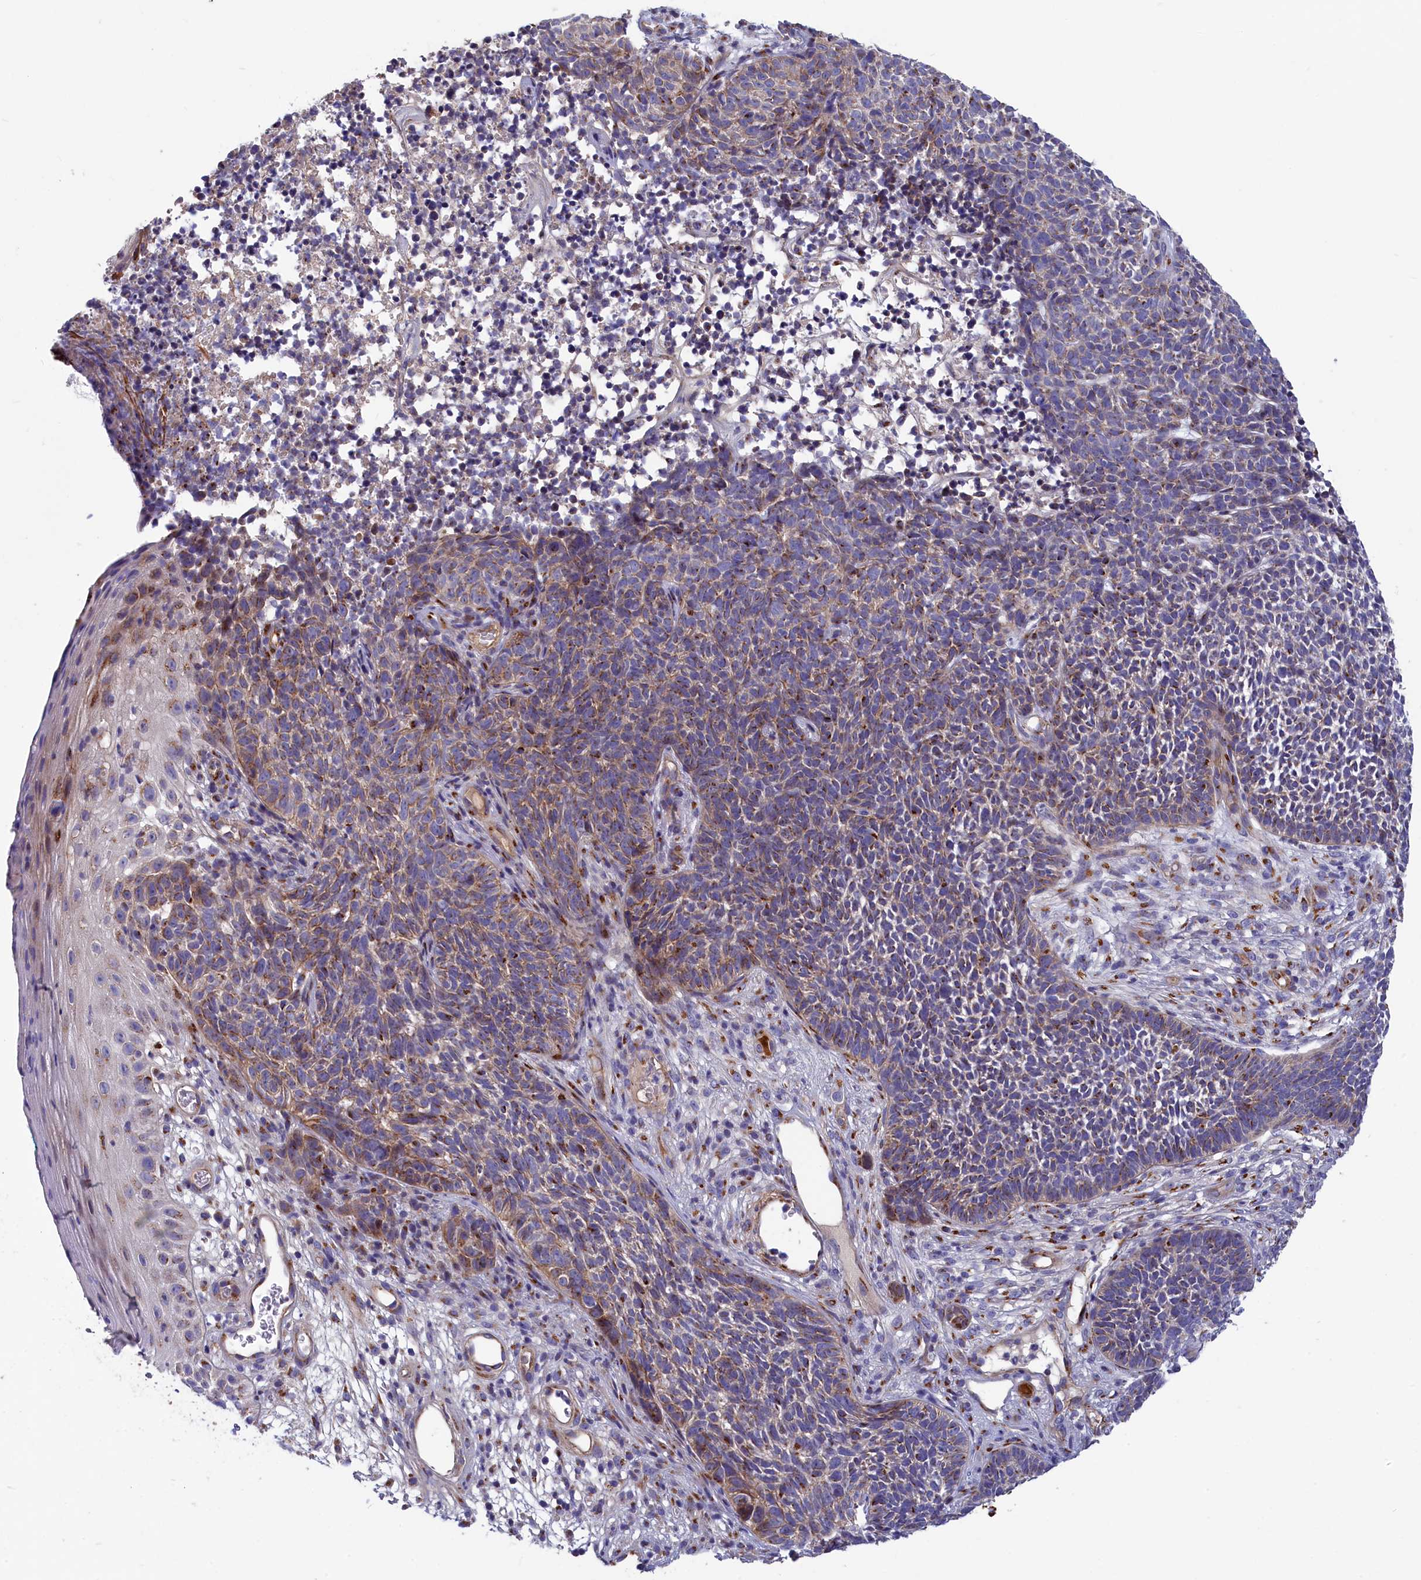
{"staining": {"intensity": "moderate", "quantity": "<25%", "location": "cytoplasmic/membranous"}, "tissue": "skin cancer", "cell_type": "Tumor cells", "image_type": "cancer", "snomed": [{"axis": "morphology", "description": "Basal cell carcinoma"}, {"axis": "topography", "description": "Skin"}], "caption": "Skin basal cell carcinoma stained for a protein (brown) demonstrates moderate cytoplasmic/membranous positive positivity in approximately <25% of tumor cells.", "gene": "TUBGCP4", "patient": {"sex": "female", "age": 84}}